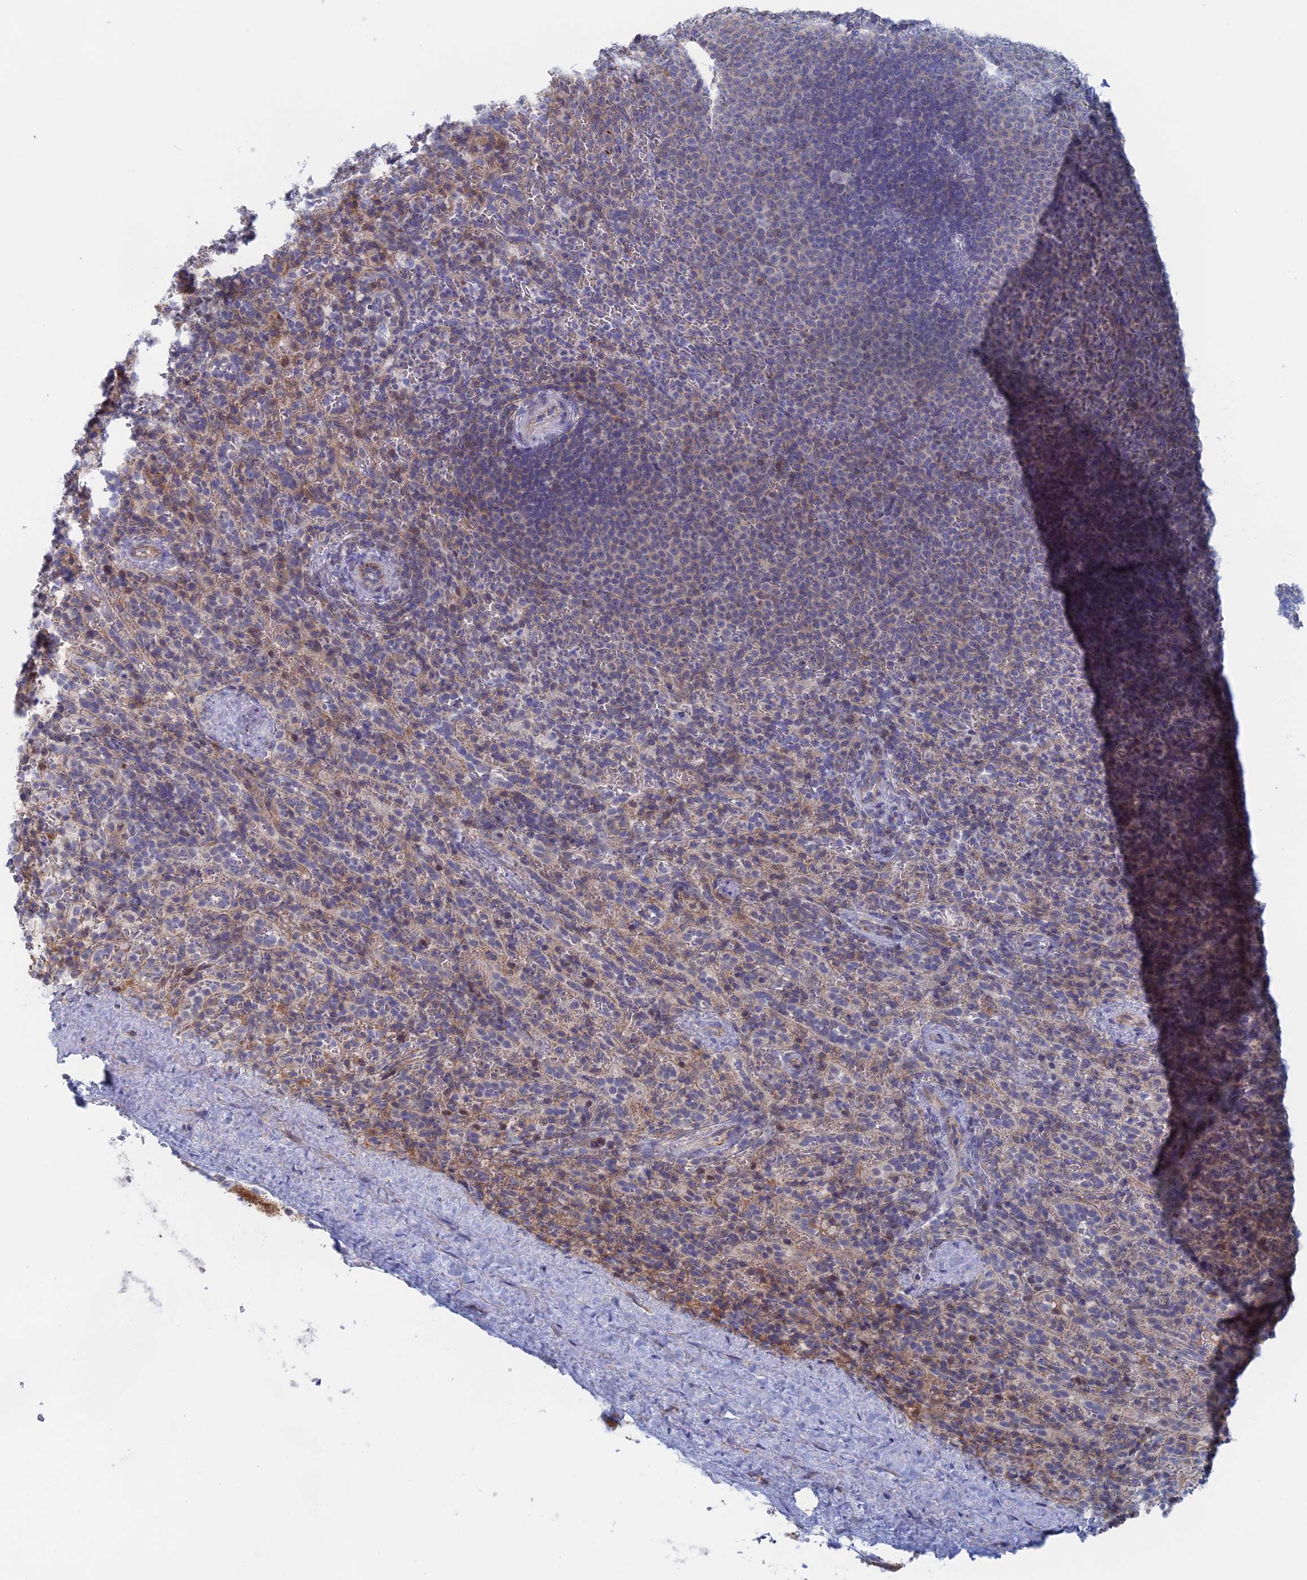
{"staining": {"intensity": "weak", "quantity": "<25%", "location": "cytoplasmic/membranous"}, "tissue": "spleen", "cell_type": "Cells in red pulp", "image_type": "normal", "snomed": [{"axis": "morphology", "description": "Normal tissue, NOS"}, {"axis": "topography", "description": "Spleen"}], "caption": "The image exhibits no staining of cells in red pulp in normal spleen. (DAB immunohistochemistry (IHC) with hematoxylin counter stain).", "gene": "IL7", "patient": {"sex": "female", "age": 21}}